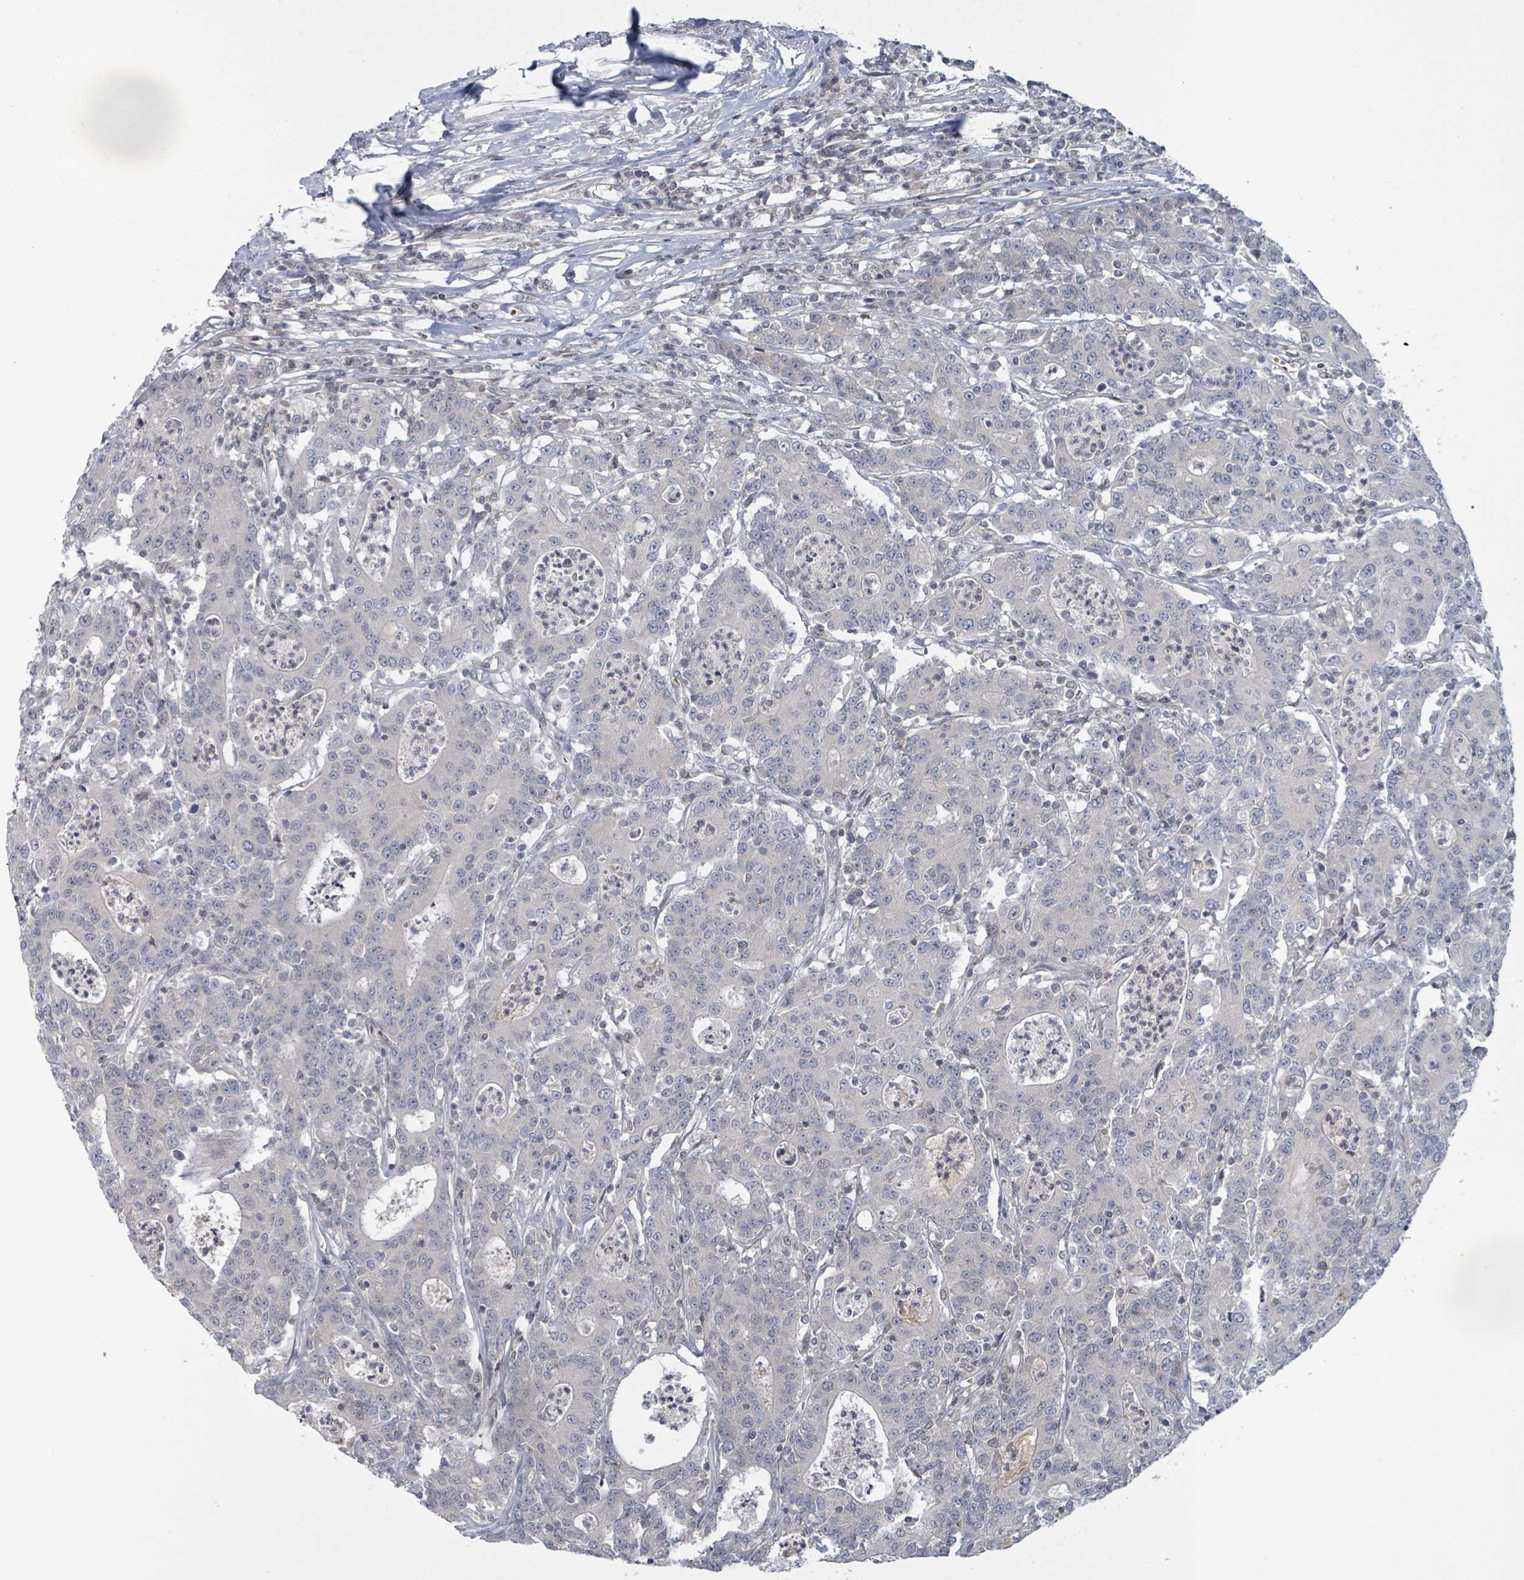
{"staining": {"intensity": "negative", "quantity": "none", "location": "none"}, "tissue": "colorectal cancer", "cell_type": "Tumor cells", "image_type": "cancer", "snomed": [{"axis": "morphology", "description": "Adenocarcinoma, NOS"}, {"axis": "topography", "description": "Colon"}], "caption": "Micrograph shows no protein expression in tumor cells of colorectal cancer (adenocarcinoma) tissue.", "gene": "GRM8", "patient": {"sex": "male", "age": 83}}